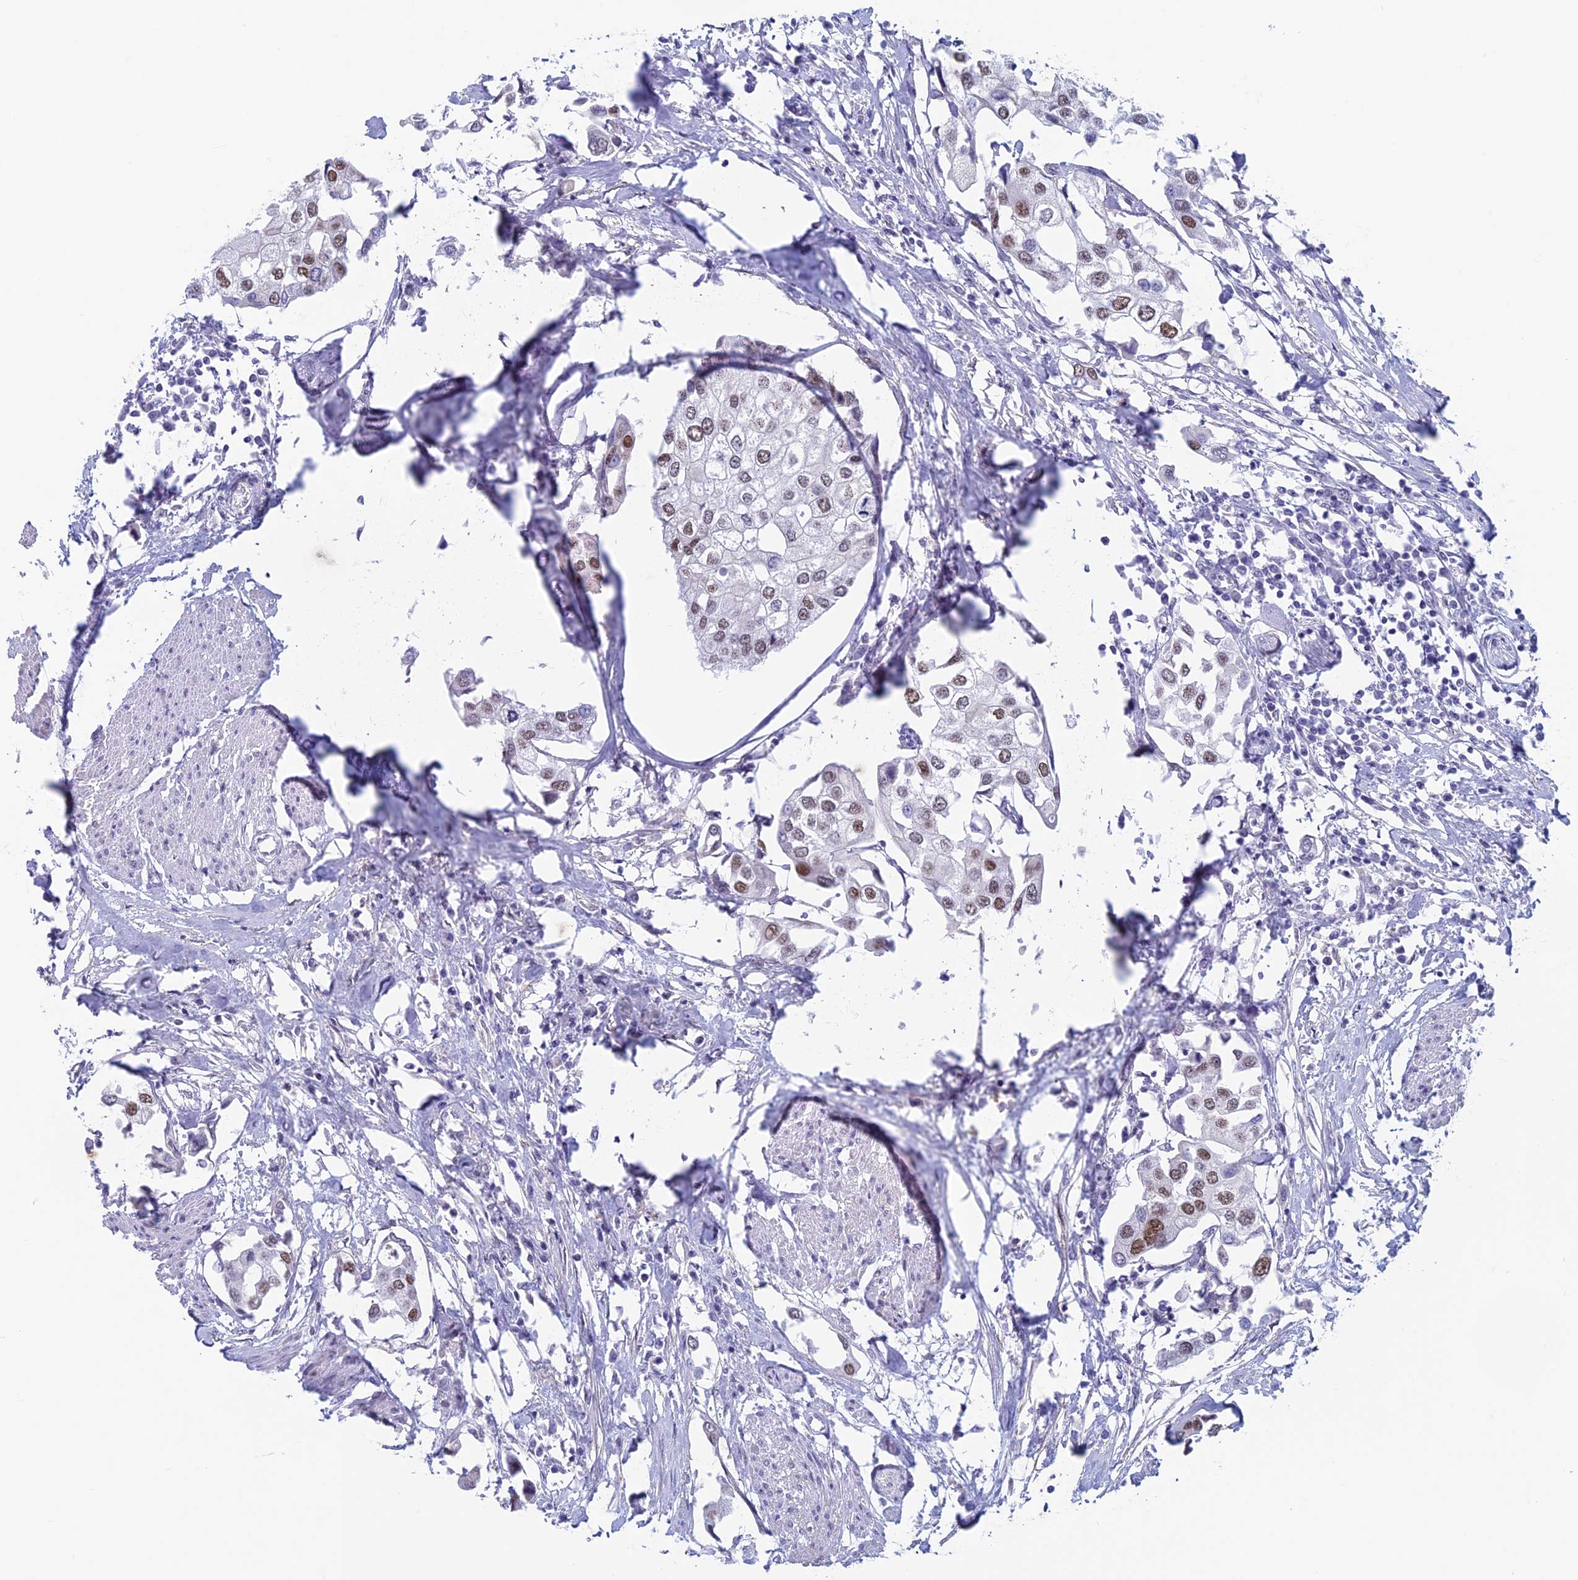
{"staining": {"intensity": "moderate", "quantity": ">75%", "location": "nuclear"}, "tissue": "urothelial cancer", "cell_type": "Tumor cells", "image_type": "cancer", "snomed": [{"axis": "morphology", "description": "Urothelial carcinoma, High grade"}, {"axis": "topography", "description": "Urinary bladder"}], "caption": "Immunohistochemical staining of human urothelial cancer shows moderate nuclear protein expression in approximately >75% of tumor cells. (Stains: DAB in brown, nuclei in blue, Microscopy: brightfield microscopy at high magnification).", "gene": "ASH2L", "patient": {"sex": "male", "age": 64}}